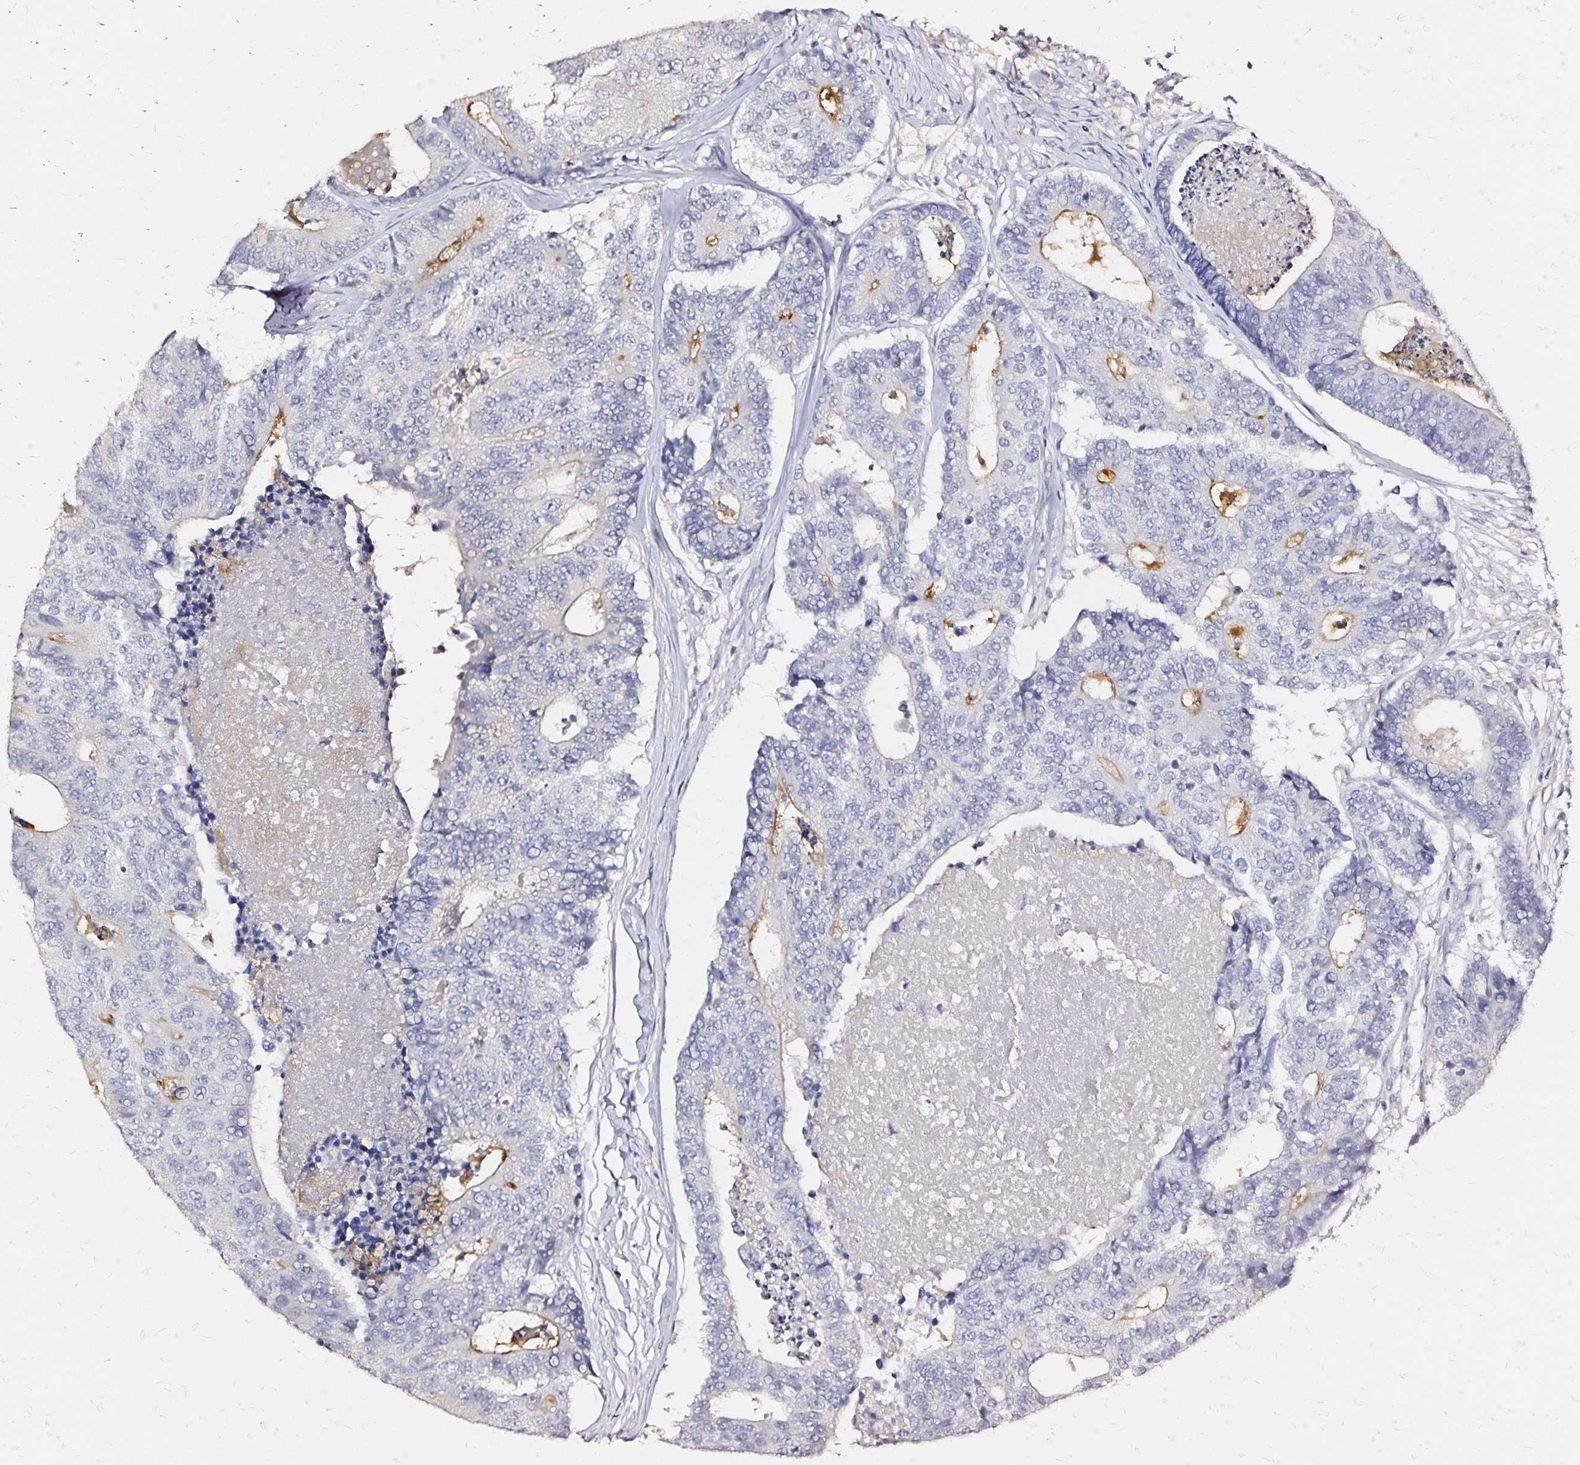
{"staining": {"intensity": "moderate", "quantity": "<25%", "location": "cytoplasmic/membranous"}, "tissue": "colorectal cancer", "cell_type": "Tumor cells", "image_type": "cancer", "snomed": [{"axis": "morphology", "description": "Adenocarcinoma, NOS"}, {"axis": "topography", "description": "Colon"}], "caption": "Immunohistochemical staining of colorectal adenocarcinoma demonstrates low levels of moderate cytoplasmic/membranous staining in approximately <25% of tumor cells. The protein of interest is stained brown, and the nuclei are stained in blue (DAB (3,3'-diaminobenzidine) IHC with brightfield microscopy, high magnification).", "gene": "SLC5A1", "patient": {"sex": "female", "age": 67}}